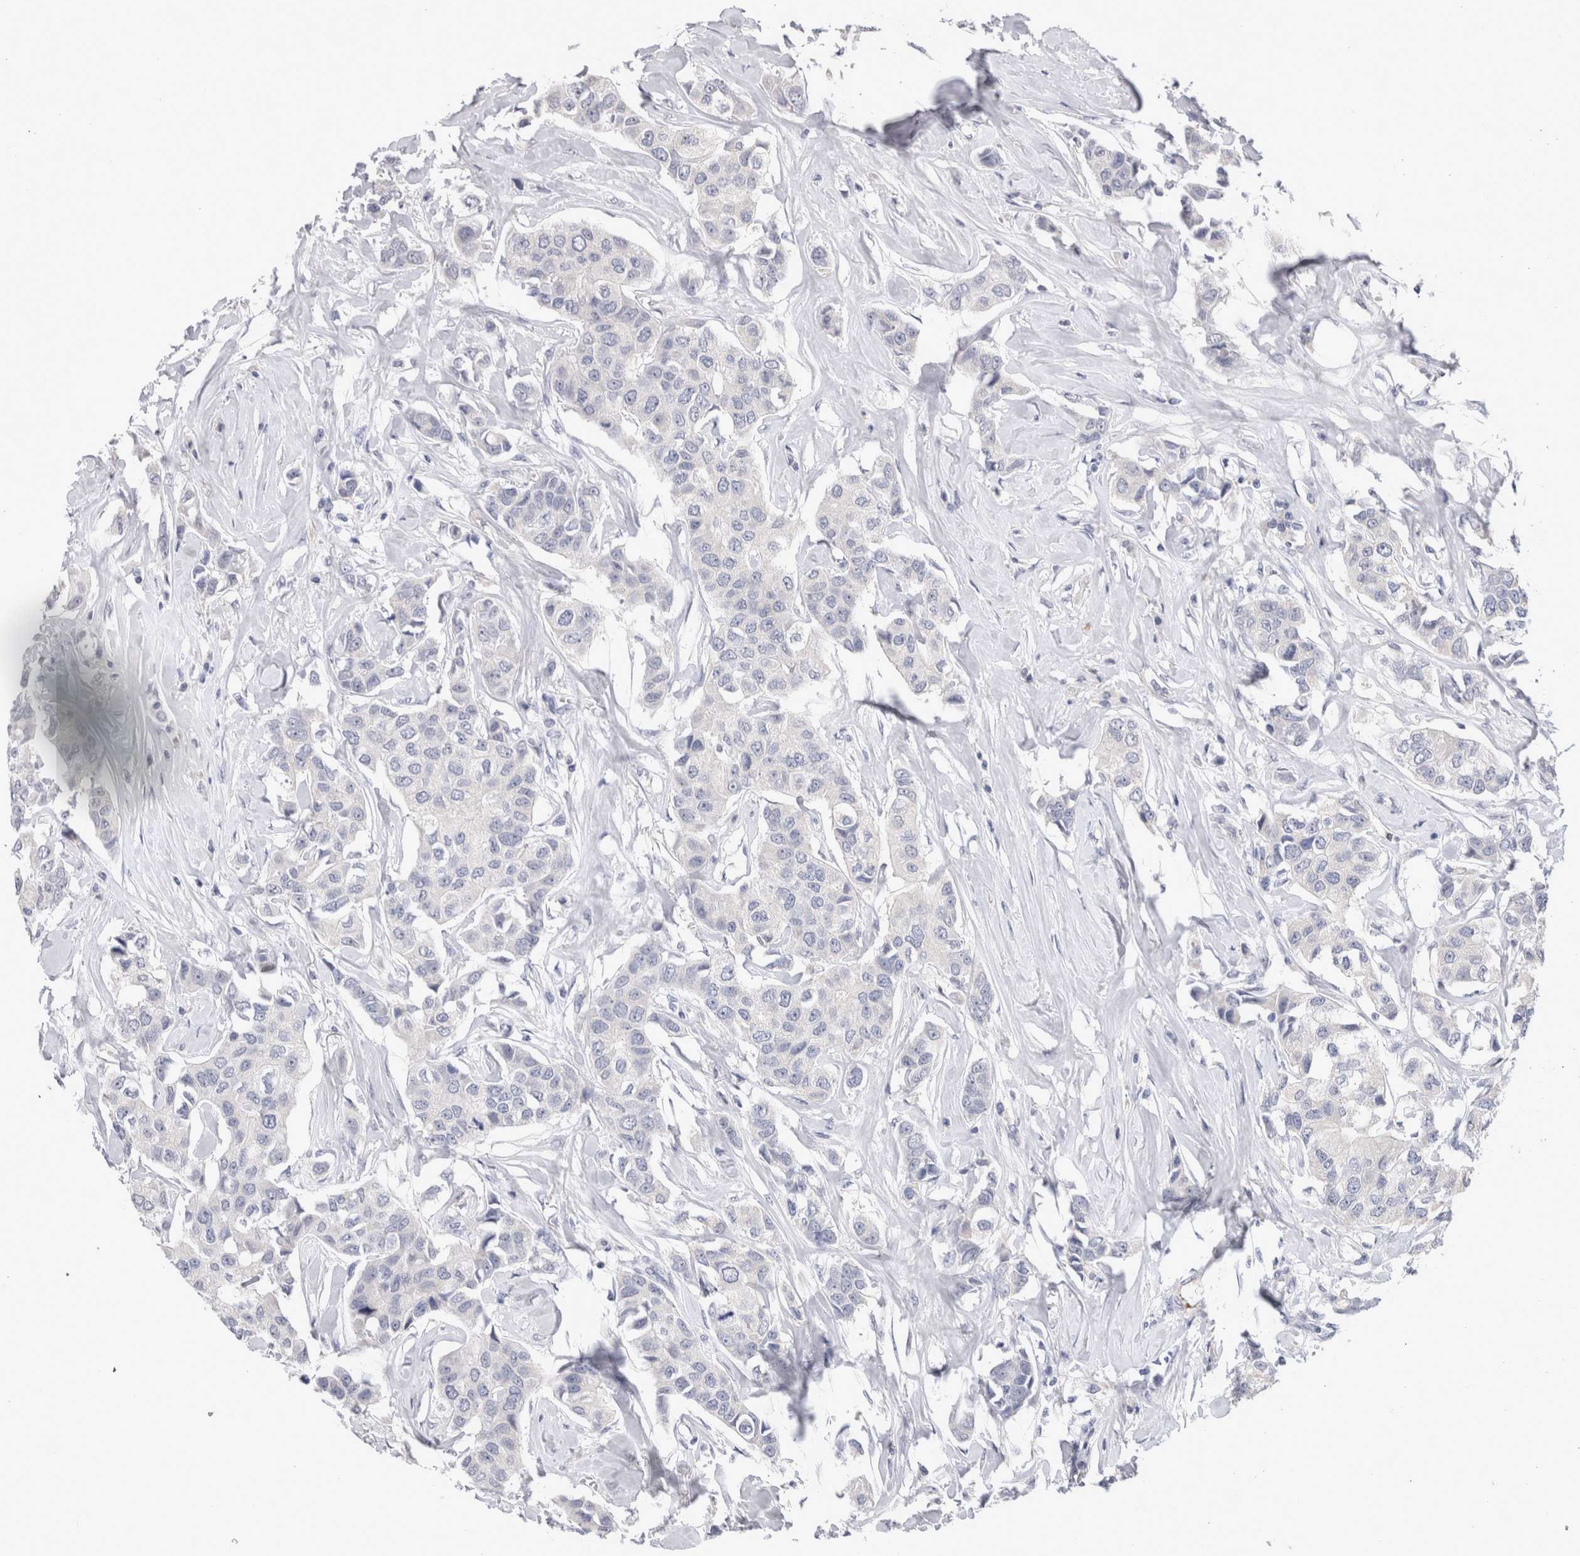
{"staining": {"intensity": "negative", "quantity": "none", "location": "none"}, "tissue": "breast cancer", "cell_type": "Tumor cells", "image_type": "cancer", "snomed": [{"axis": "morphology", "description": "Duct carcinoma"}, {"axis": "topography", "description": "Breast"}], "caption": "Invasive ductal carcinoma (breast) was stained to show a protein in brown. There is no significant expression in tumor cells.", "gene": "CRYBG1", "patient": {"sex": "female", "age": 80}}